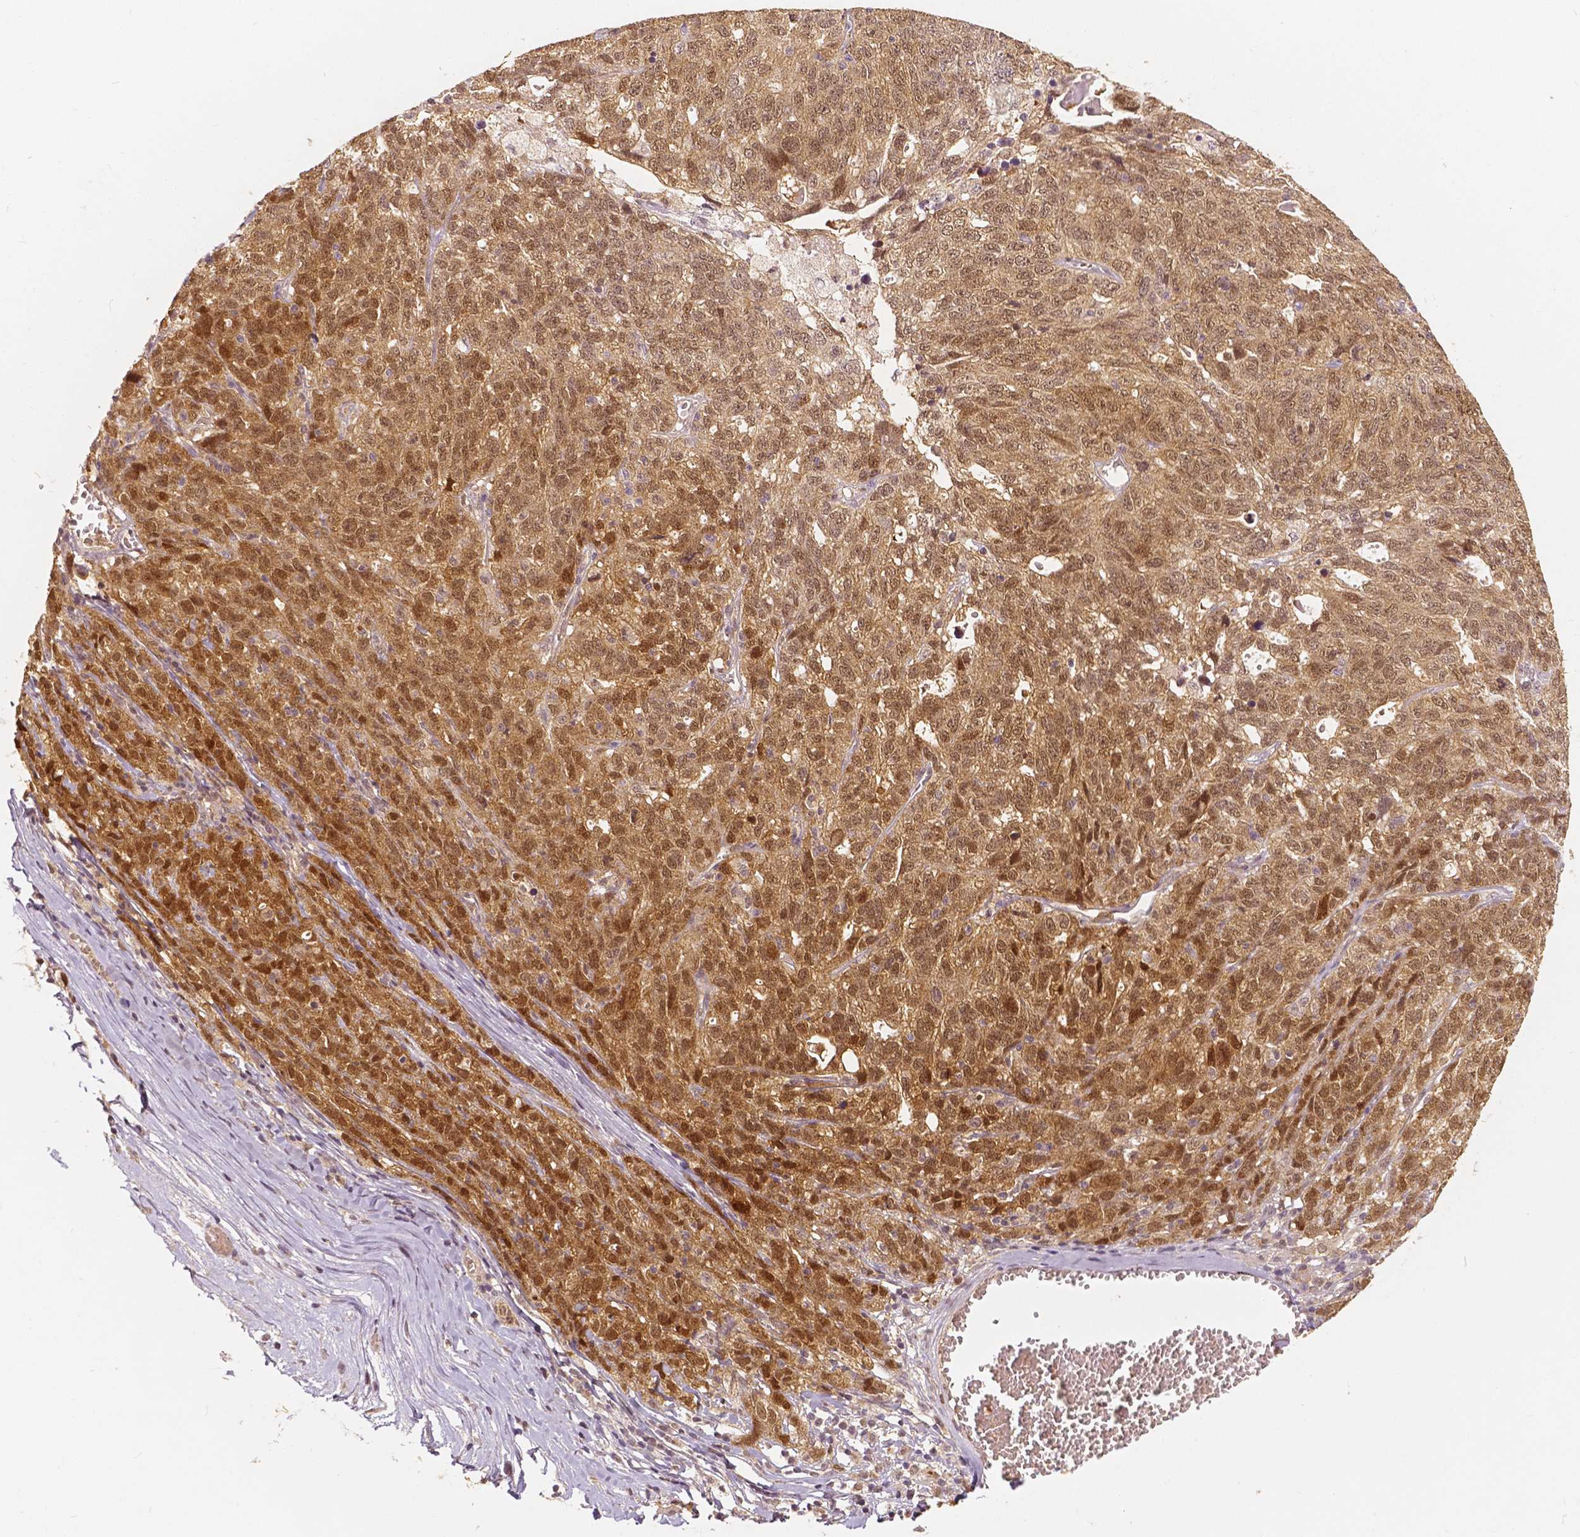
{"staining": {"intensity": "moderate", "quantity": ">75%", "location": "cytoplasmic/membranous,nuclear"}, "tissue": "ovarian cancer", "cell_type": "Tumor cells", "image_type": "cancer", "snomed": [{"axis": "morphology", "description": "Cystadenocarcinoma, serous, NOS"}, {"axis": "topography", "description": "Ovary"}], "caption": "Brown immunohistochemical staining in human serous cystadenocarcinoma (ovarian) displays moderate cytoplasmic/membranous and nuclear expression in about >75% of tumor cells. Nuclei are stained in blue.", "gene": "NAPRT", "patient": {"sex": "female", "age": 71}}